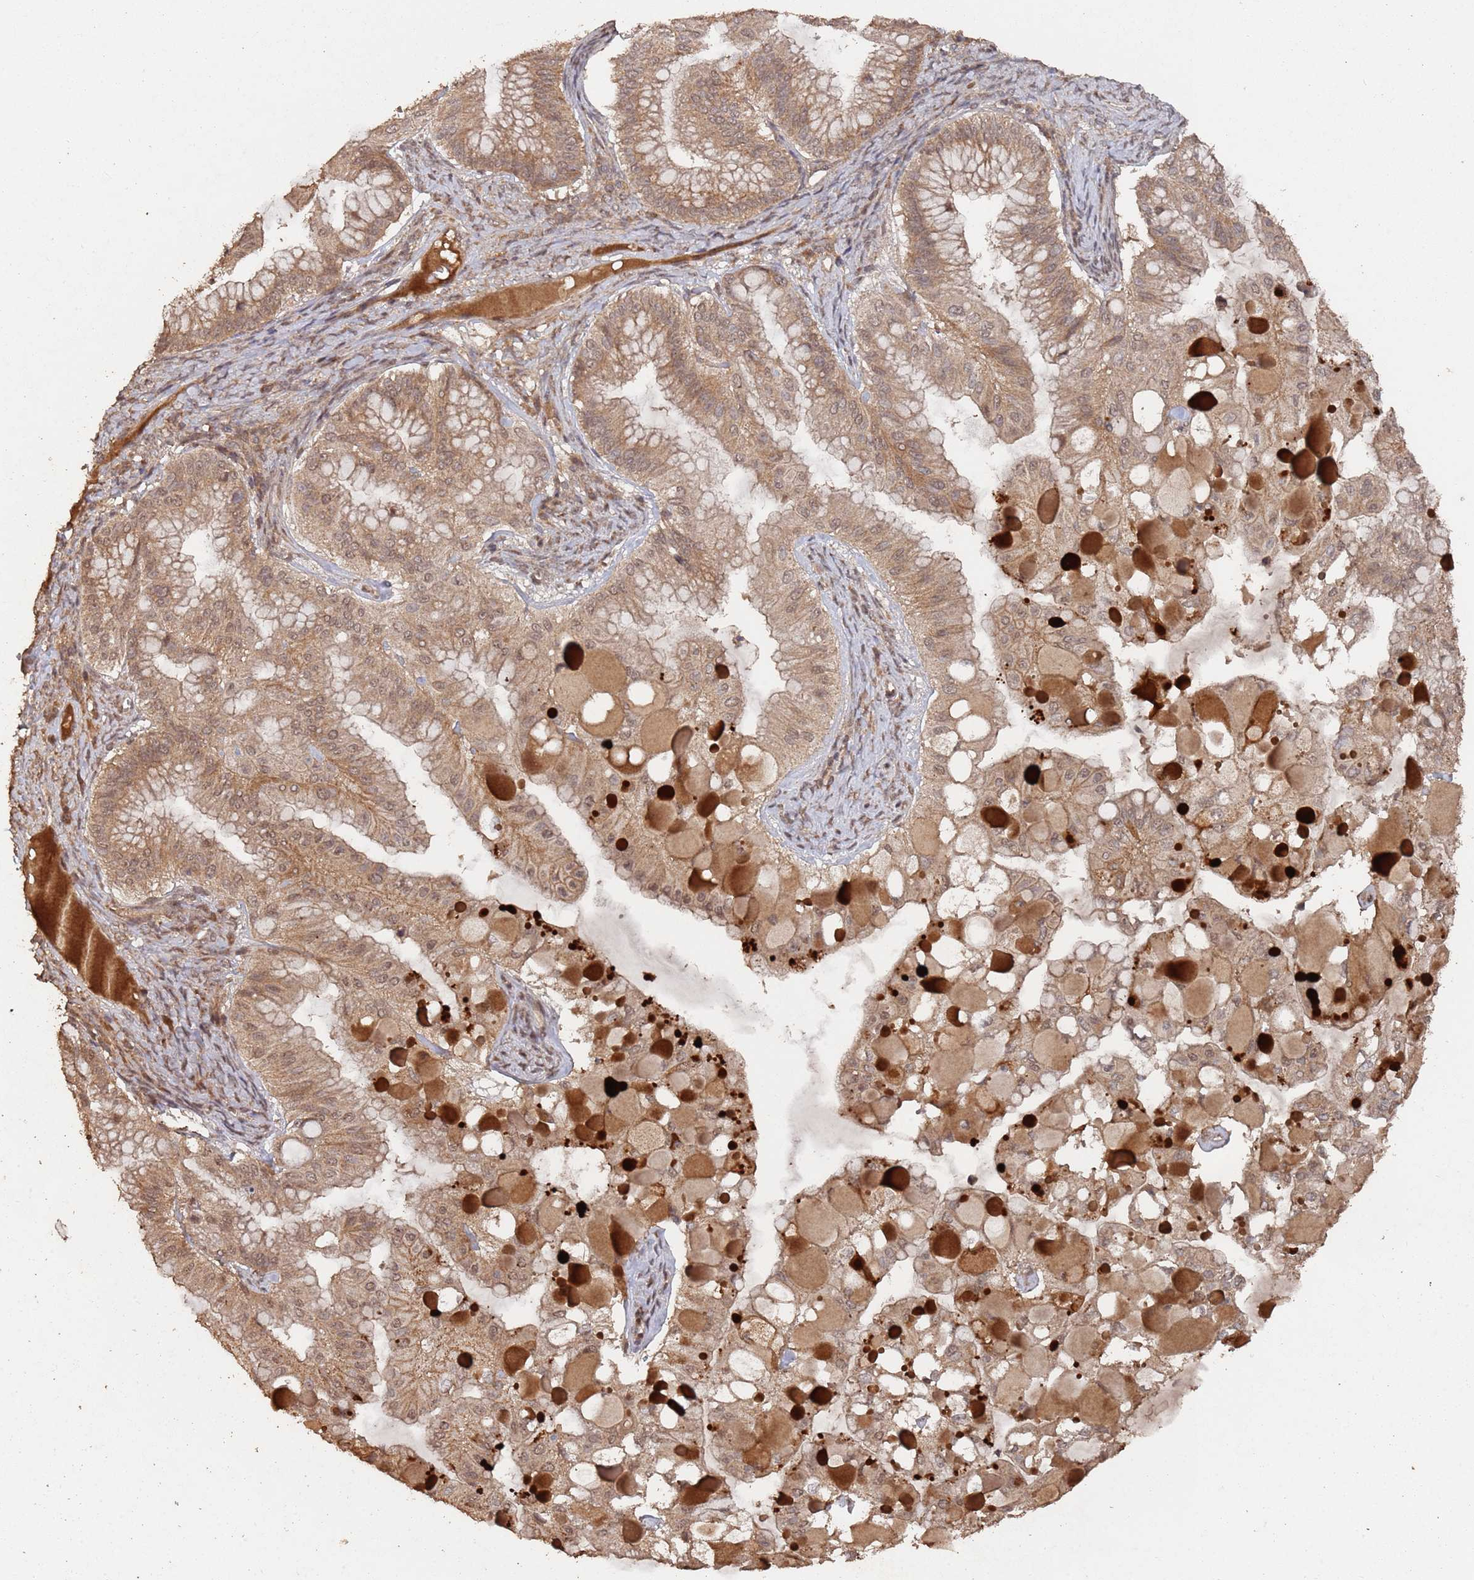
{"staining": {"intensity": "moderate", "quantity": ">75%", "location": "cytoplasmic/membranous,nuclear"}, "tissue": "ovarian cancer", "cell_type": "Tumor cells", "image_type": "cancer", "snomed": [{"axis": "morphology", "description": "Cystadenocarcinoma, mucinous, NOS"}, {"axis": "topography", "description": "Ovary"}], "caption": "Tumor cells exhibit moderate cytoplasmic/membranous and nuclear staining in about >75% of cells in ovarian mucinous cystadenocarcinoma.", "gene": "FRAT1", "patient": {"sex": "female", "age": 61}}